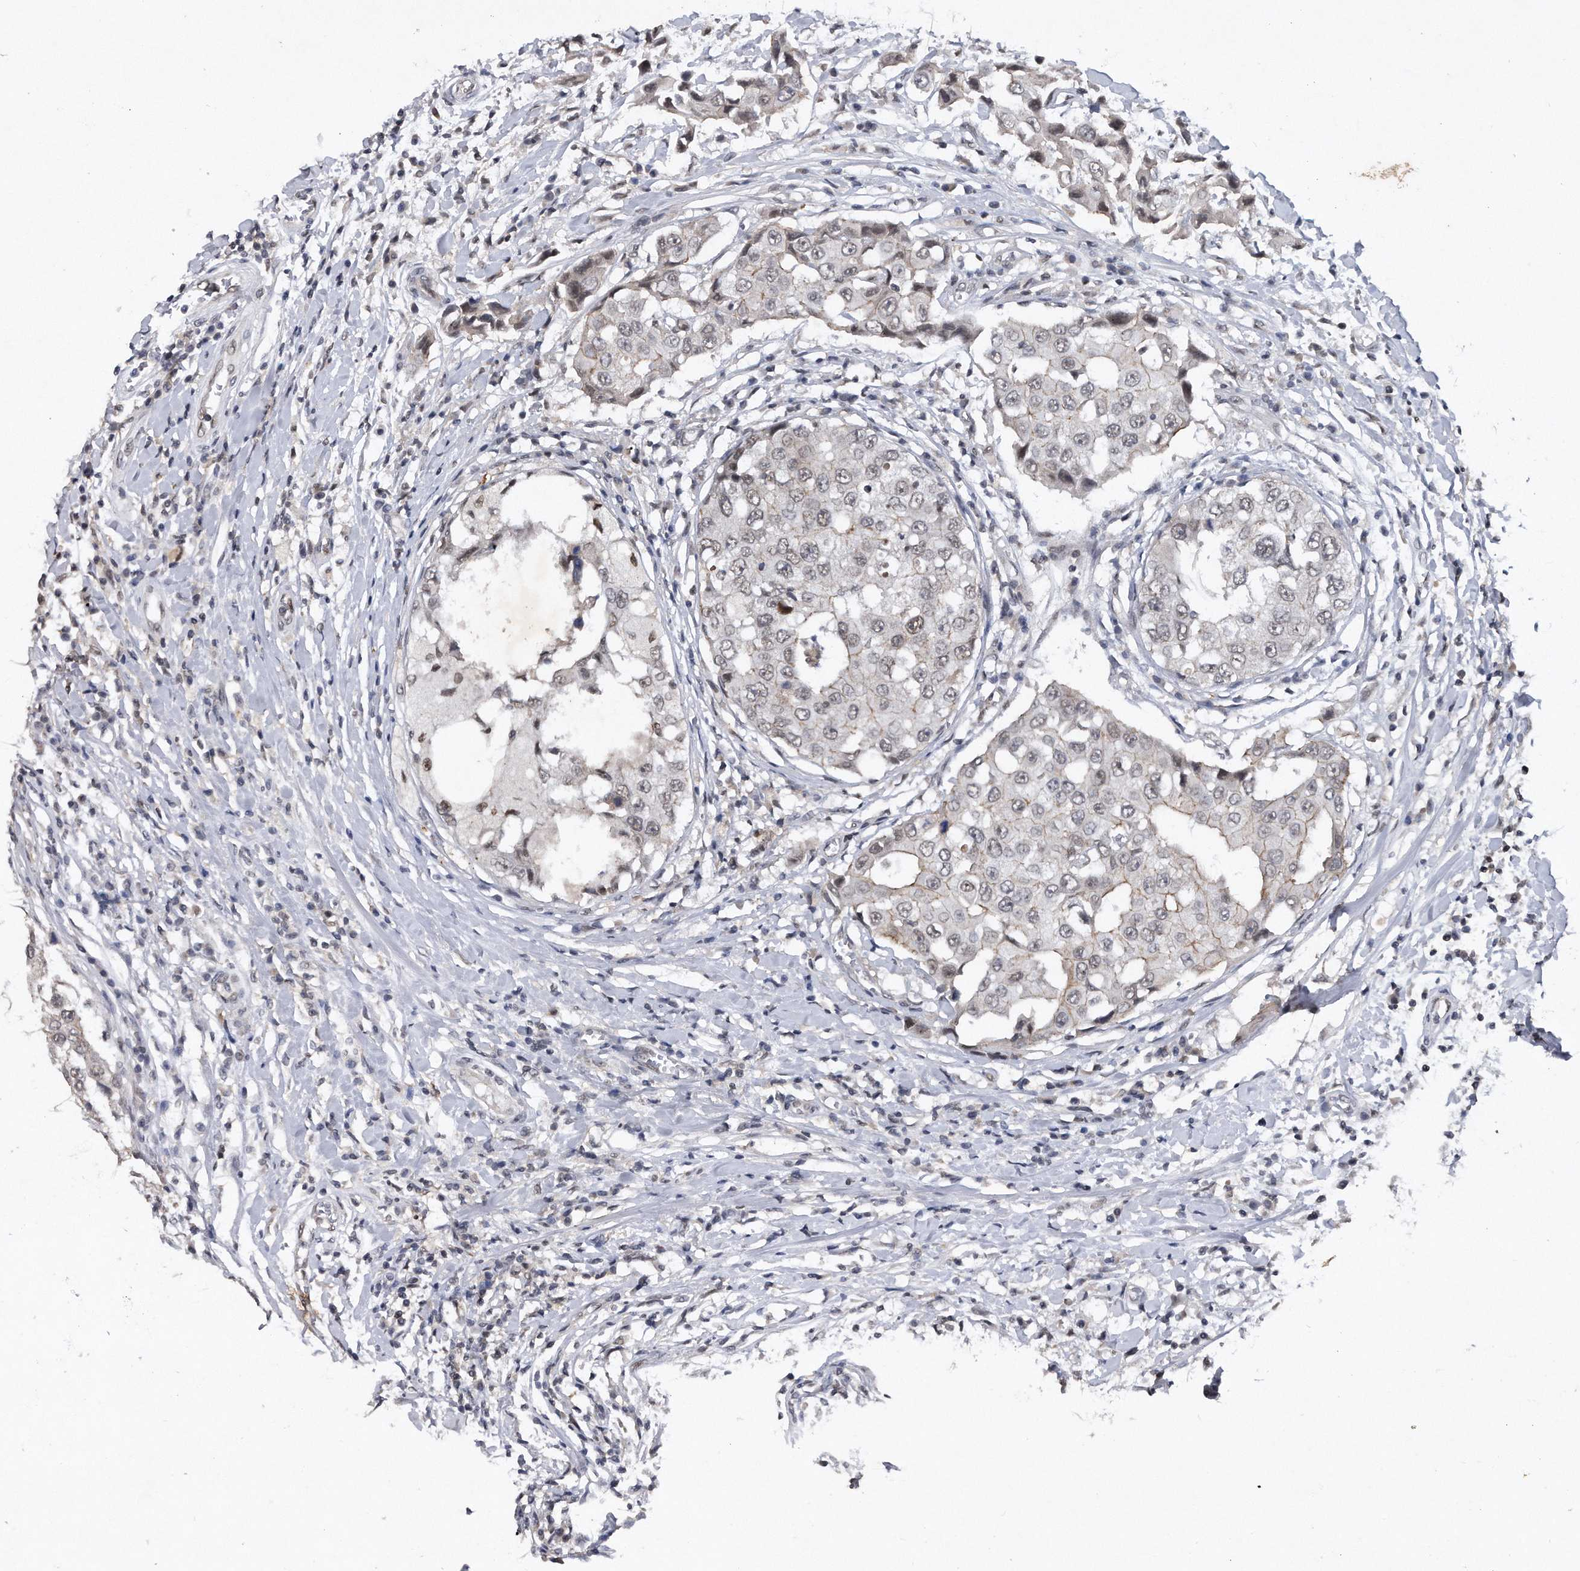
{"staining": {"intensity": "weak", "quantity": "<25%", "location": "nuclear"}, "tissue": "breast cancer", "cell_type": "Tumor cells", "image_type": "cancer", "snomed": [{"axis": "morphology", "description": "Duct carcinoma"}, {"axis": "topography", "description": "Breast"}], "caption": "Immunohistochemistry (IHC) of human breast cancer (invasive ductal carcinoma) reveals no staining in tumor cells. (Immunohistochemistry, brightfield microscopy, high magnification).", "gene": "VIRMA", "patient": {"sex": "female", "age": 27}}